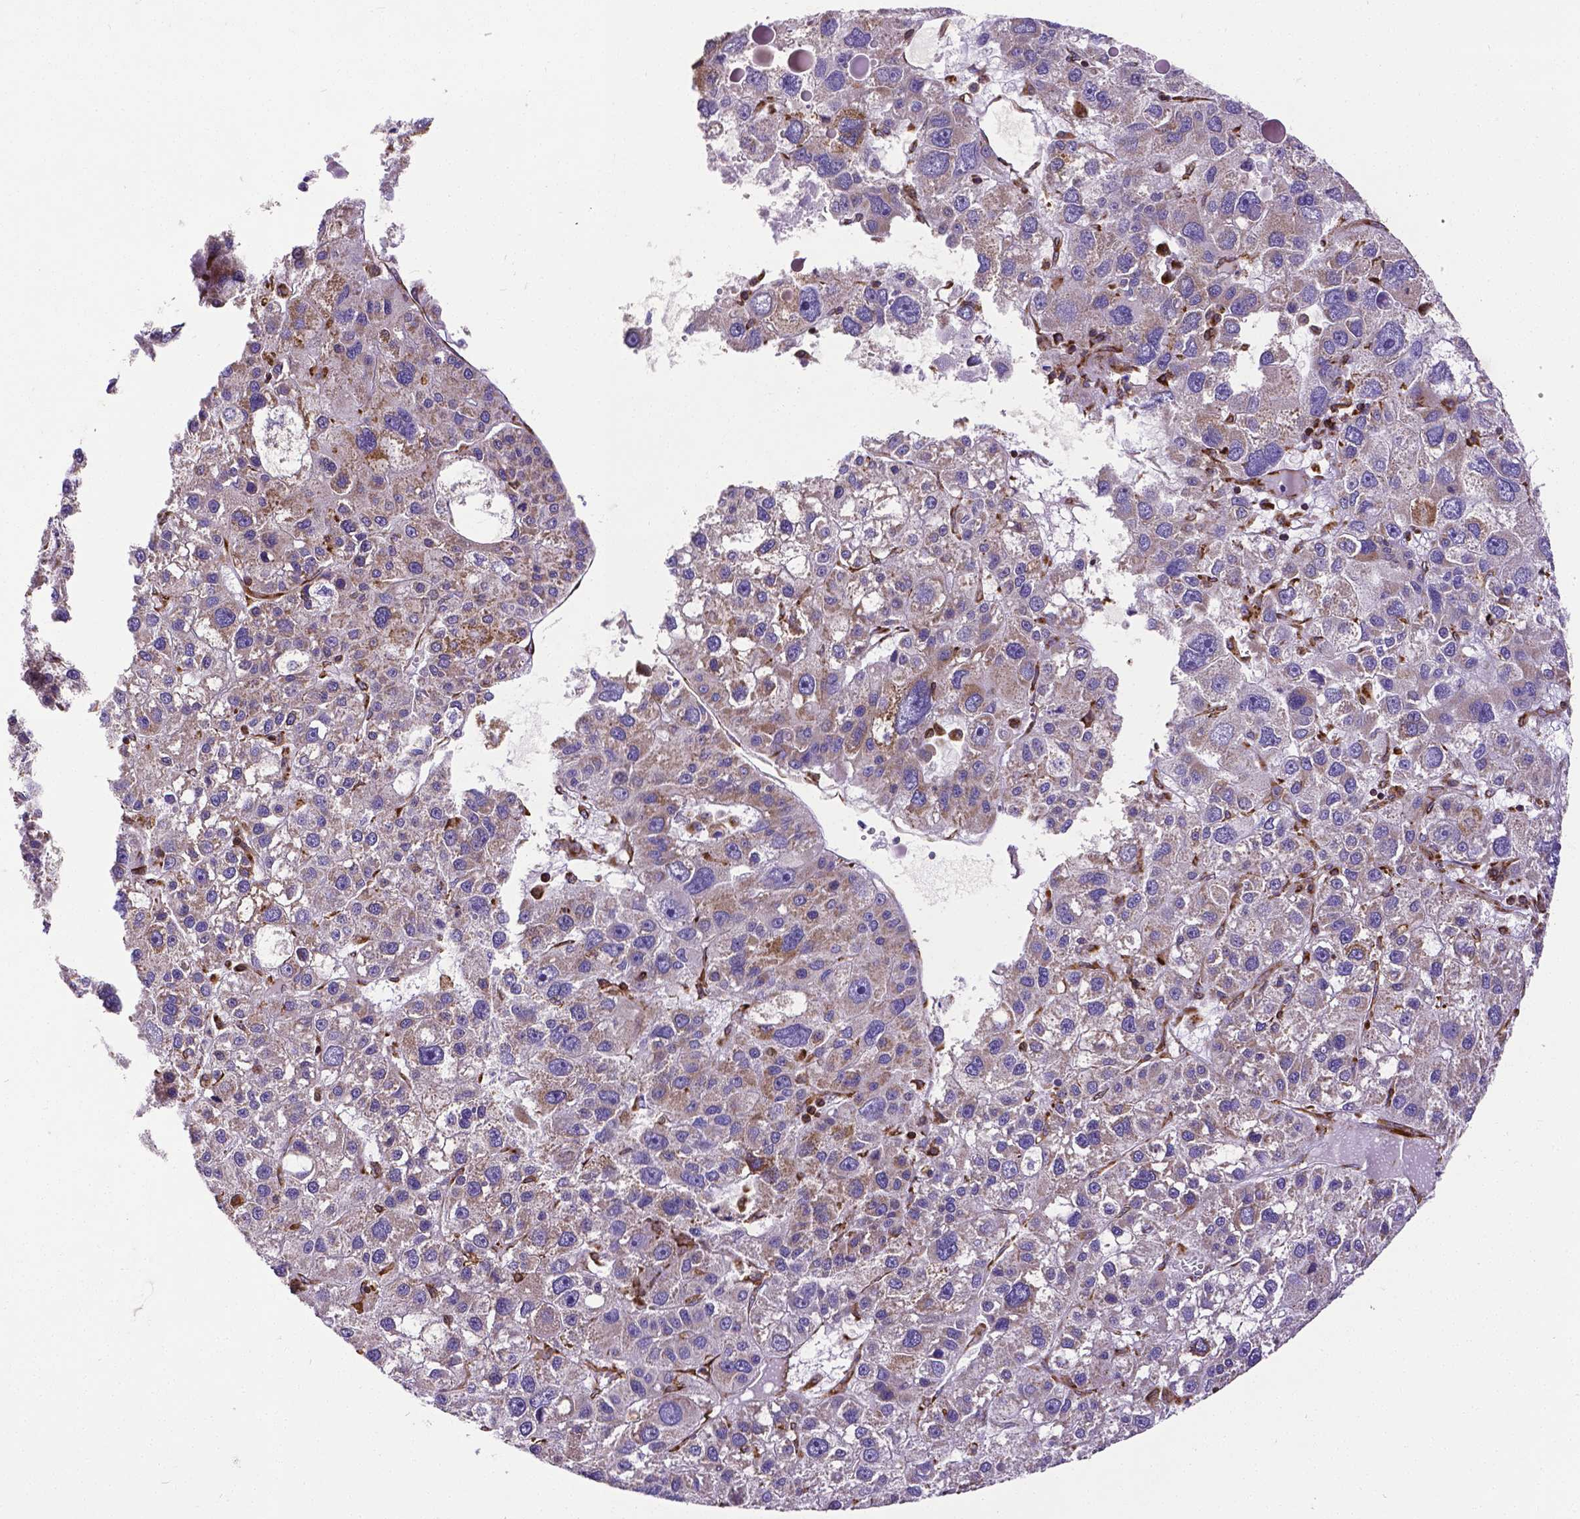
{"staining": {"intensity": "moderate", "quantity": "25%-75%", "location": "cytoplasmic/membranous"}, "tissue": "liver cancer", "cell_type": "Tumor cells", "image_type": "cancer", "snomed": [{"axis": "morphology", "description": "Carcinoma, Hepatocellular, NOS"}, {"axis": "topography", "description": "Liver"}], "caption": "This is an image of immunohistochemistry (IHC) staining of liver cancer, which shows moderate positivity in the cytoplasmic/membranous of tumor cells.", "gene": "MTDH", "patient": {"sex": "male", "age": 73}}